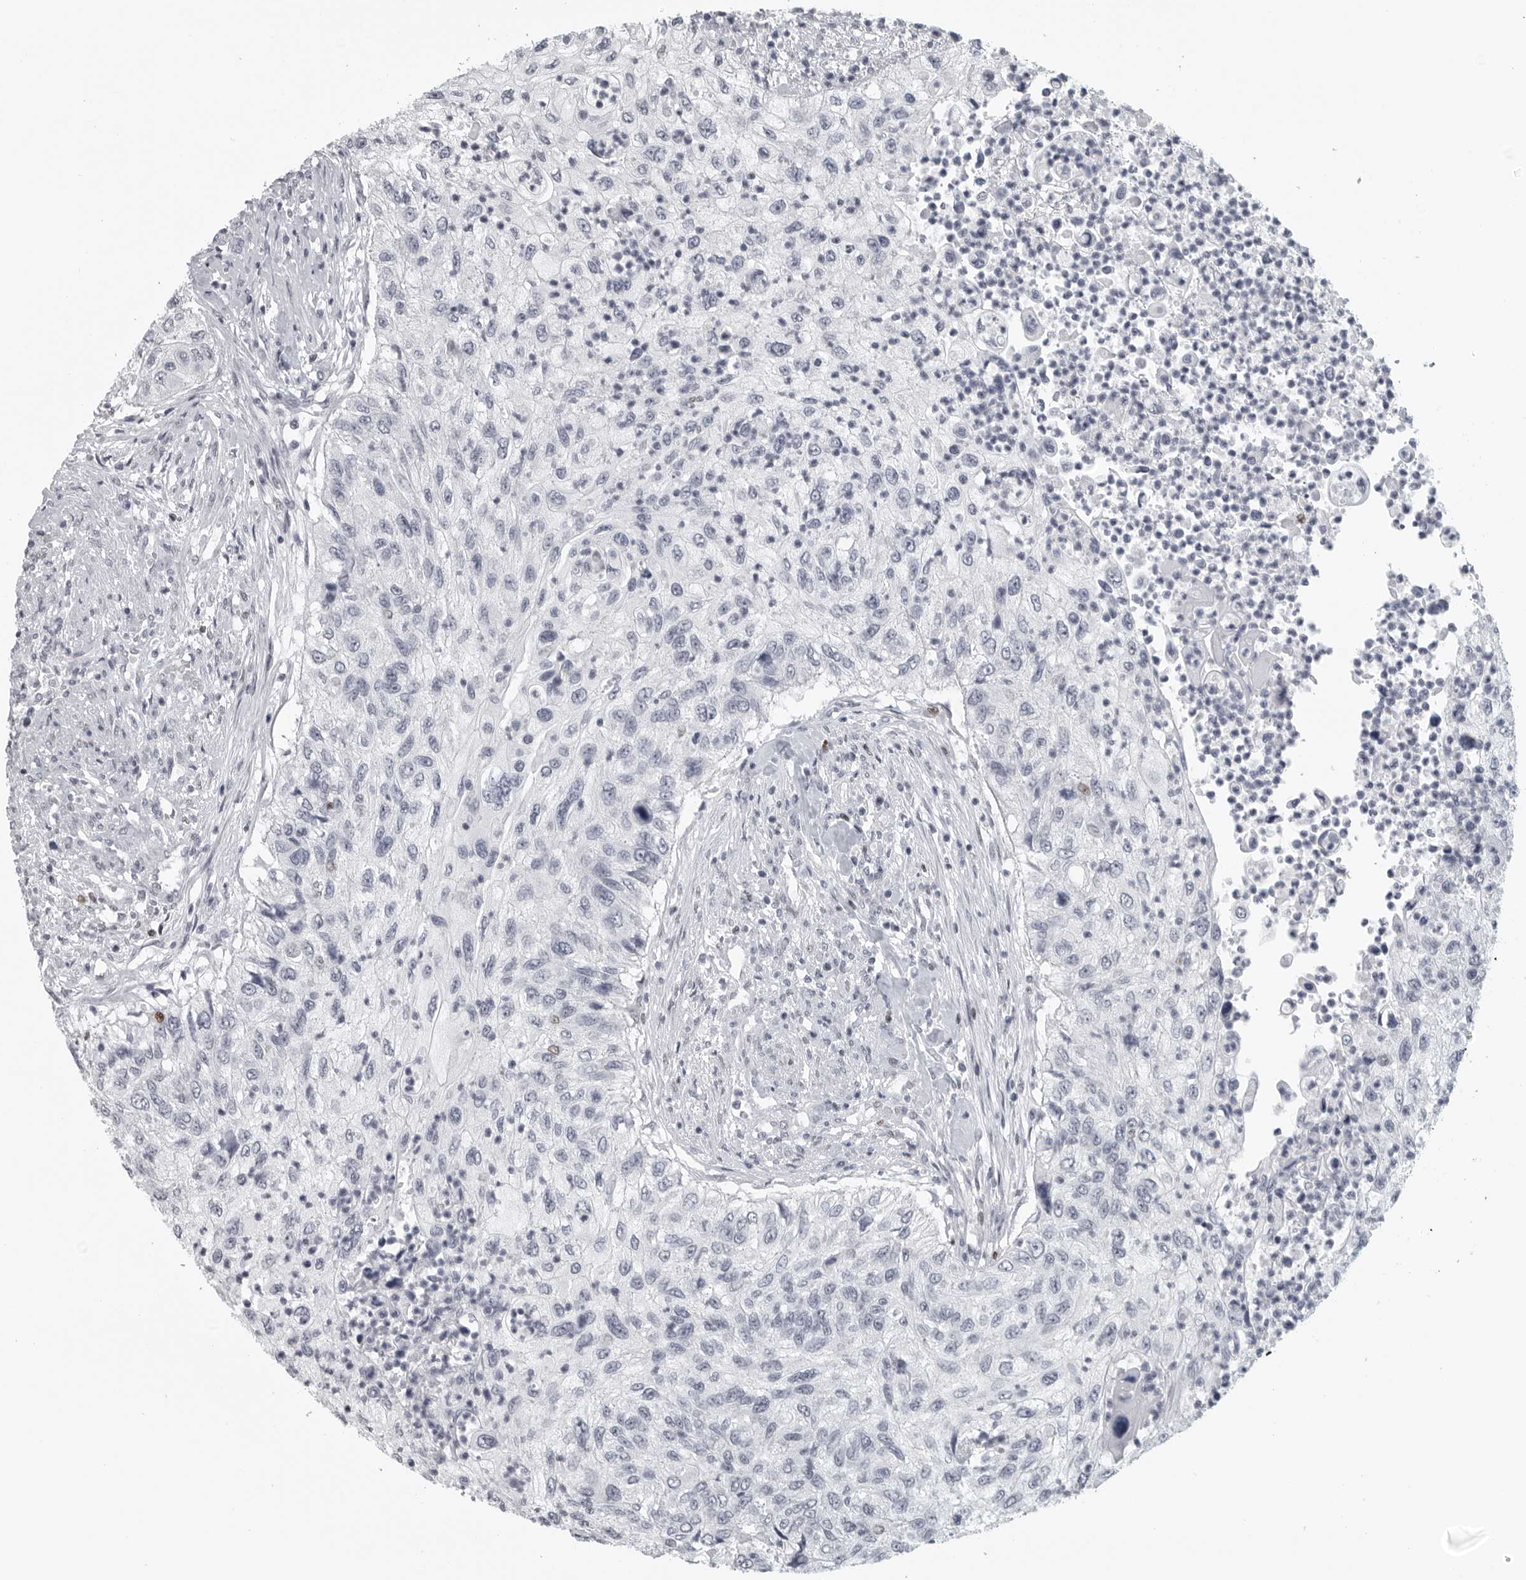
{"staining": {"intensity": "negative", "quantity": "none", "location": "none"}, "tissue": "urothelial cancer", "cell_type": "Tumor cells", "image_type": "cancer", "snomed": [{"axis": "morphology", "description": "Urothelial carcinoma, High grade"}, {"axis": "topography", "description": "Urinary bladder"}], "caption": "A histopathology image of urothelial cancer stained for a protein demonstrates no brown staining in tumor cells.", "gene": "SATB2", "patient": {"sex": "female", "age": 60}}